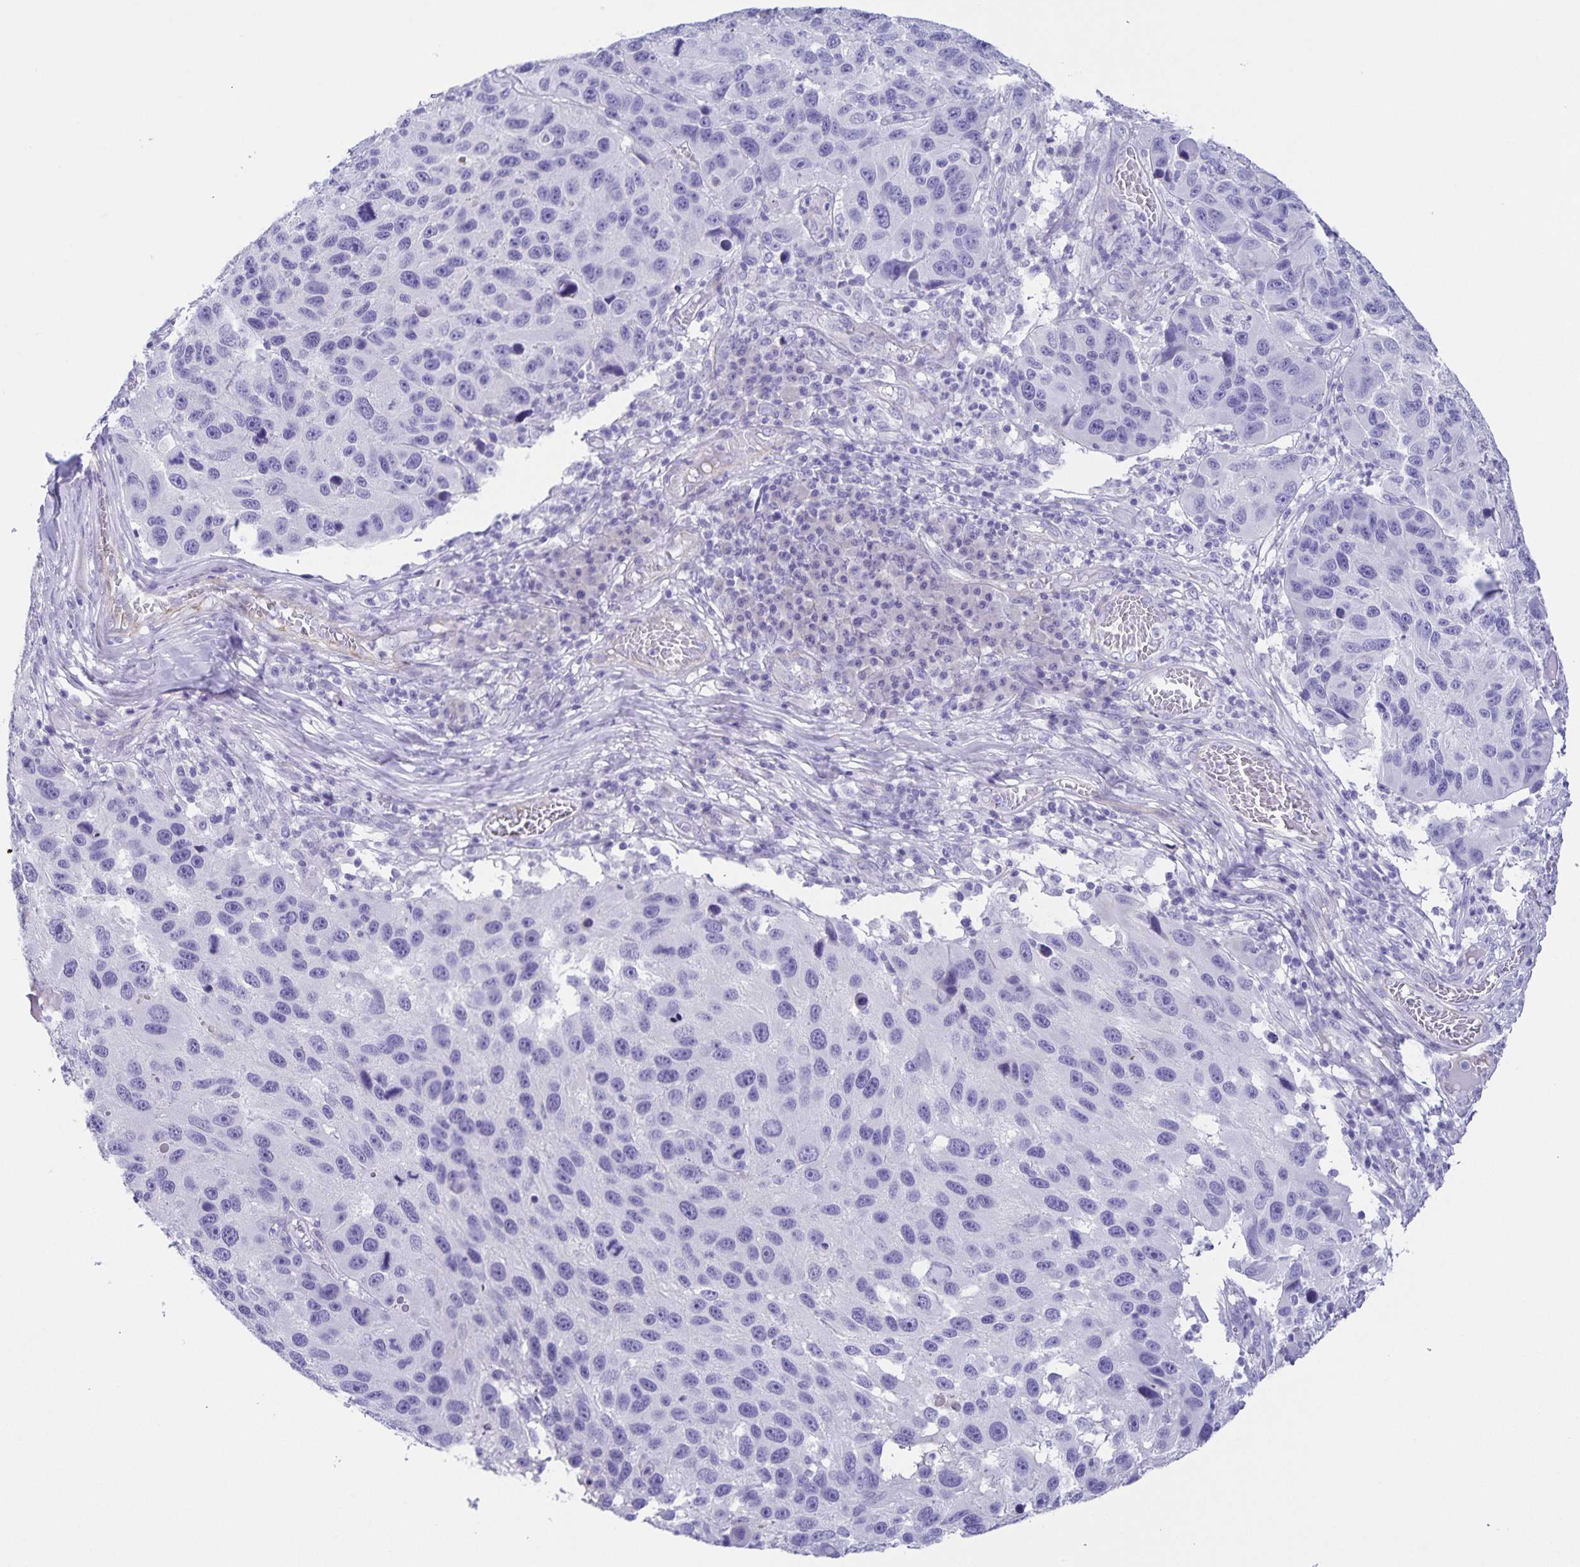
{"staining": {"intensity": "negative", "quantity": "none", "location": "none"}, "tissue": "melanoma", "cell_type": "Tumor cells", "image_type": "cancer", "snomed": [{"axis": "morphology", "description": "Malignant melanoma, NOS"}, {"axis": "topography", "description": "Skin"}], "caption": "An image of human melanoma is negative for staining in tumor cells. Nuclei are stained in blue.", "gene": "UBQLN3", "patient": {"sex": "male", "age": 53}}